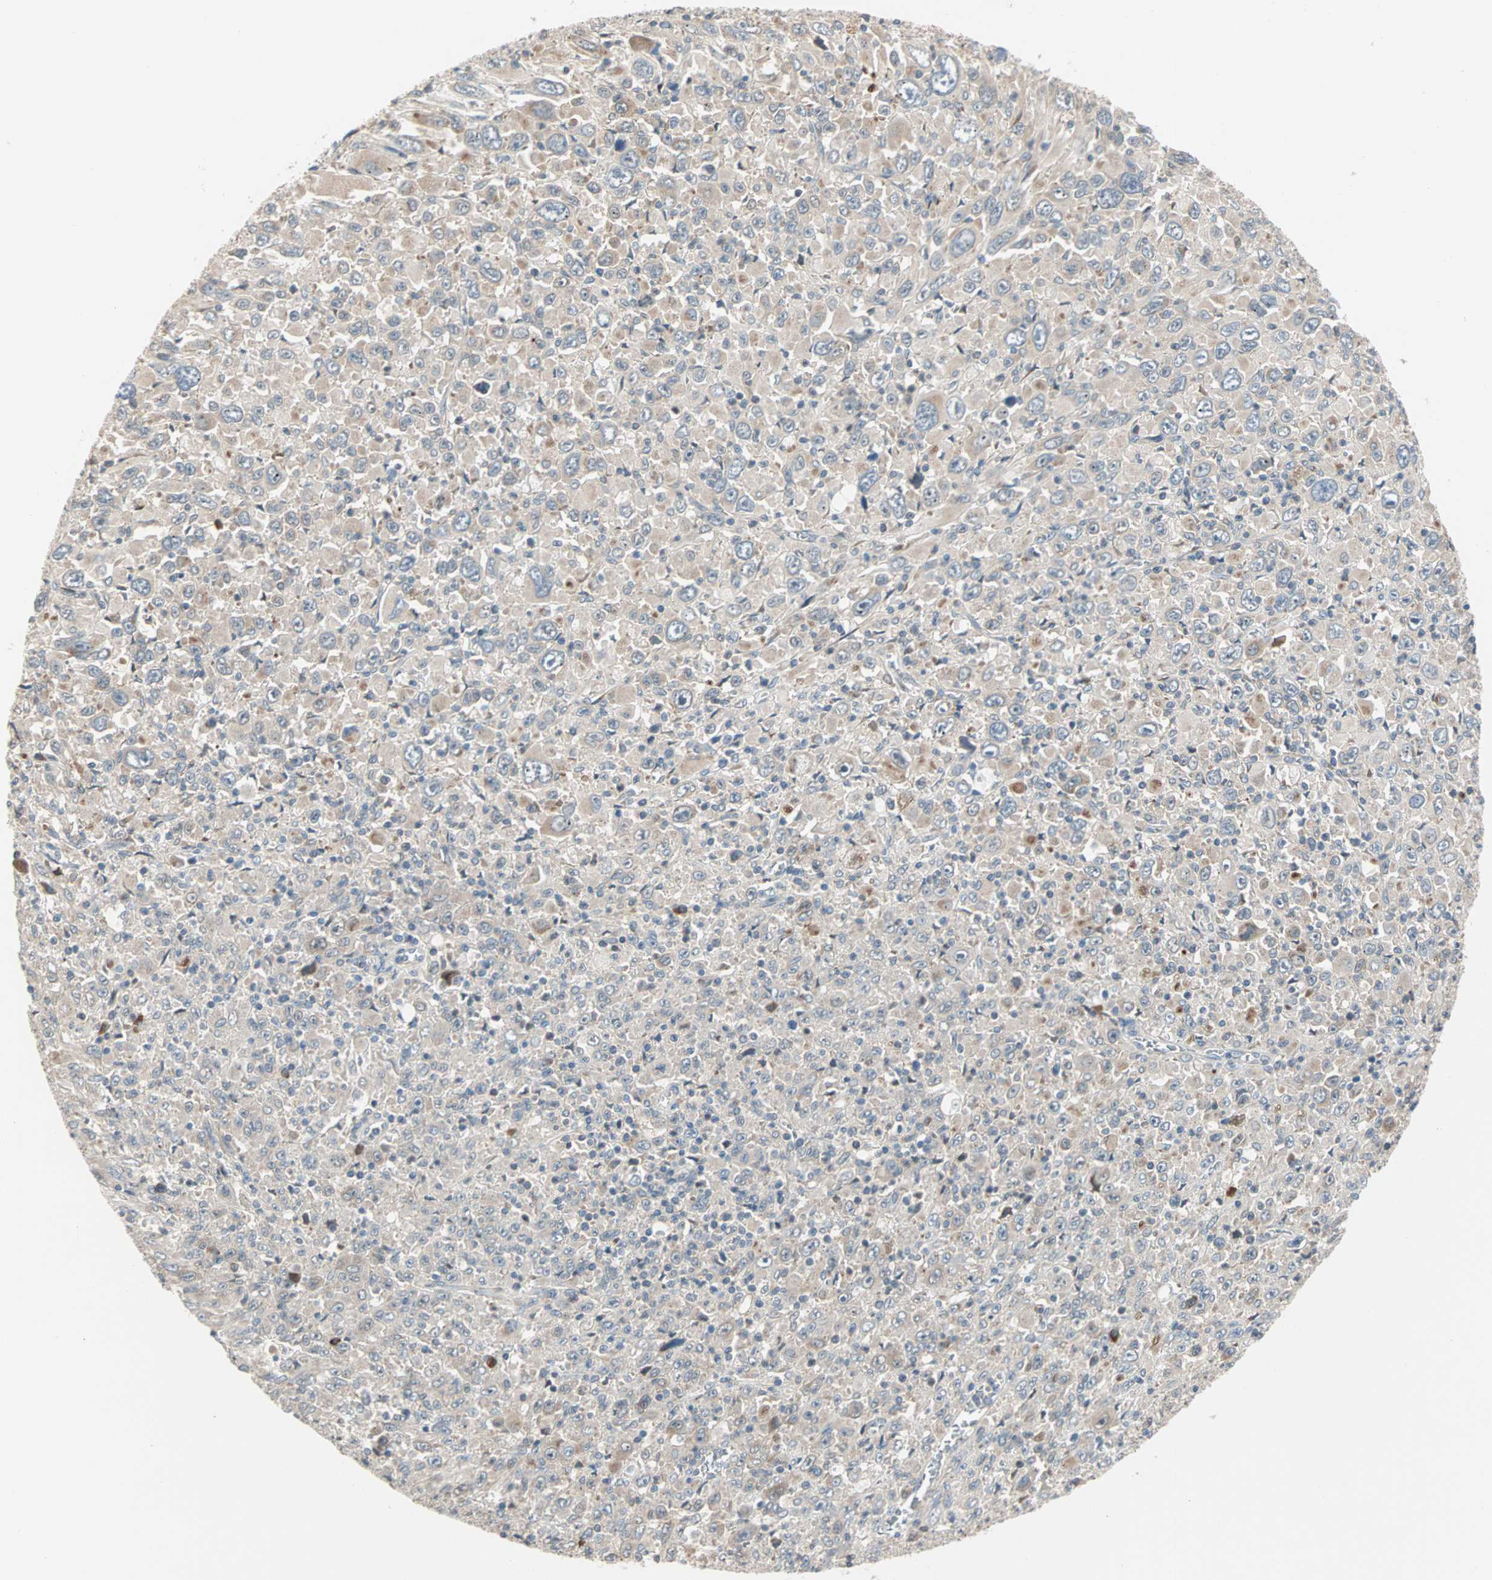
{"staining": {"intensity": "weak", "quantity": "<25%", "location": "cytoplasmic/membranous"}, "tissue": "melanoma", "cell_type": "Tumor cells", "image_type": "cancer", "snomed": [{"axis": "morphology", "description": "Malignant melanoma, Metastatic site"}, {"axis": "topography", "description": "Skin"}], "caption": "Immunohistochemistry (IHC) of melanoma reveals no positivity in tumor cells. (DAB (3,3'-diaminobenzidine) IHC with hematoxylin counter stain).", "gene": "SAR1A", "patient": {"sex": "female", "age": 56}}